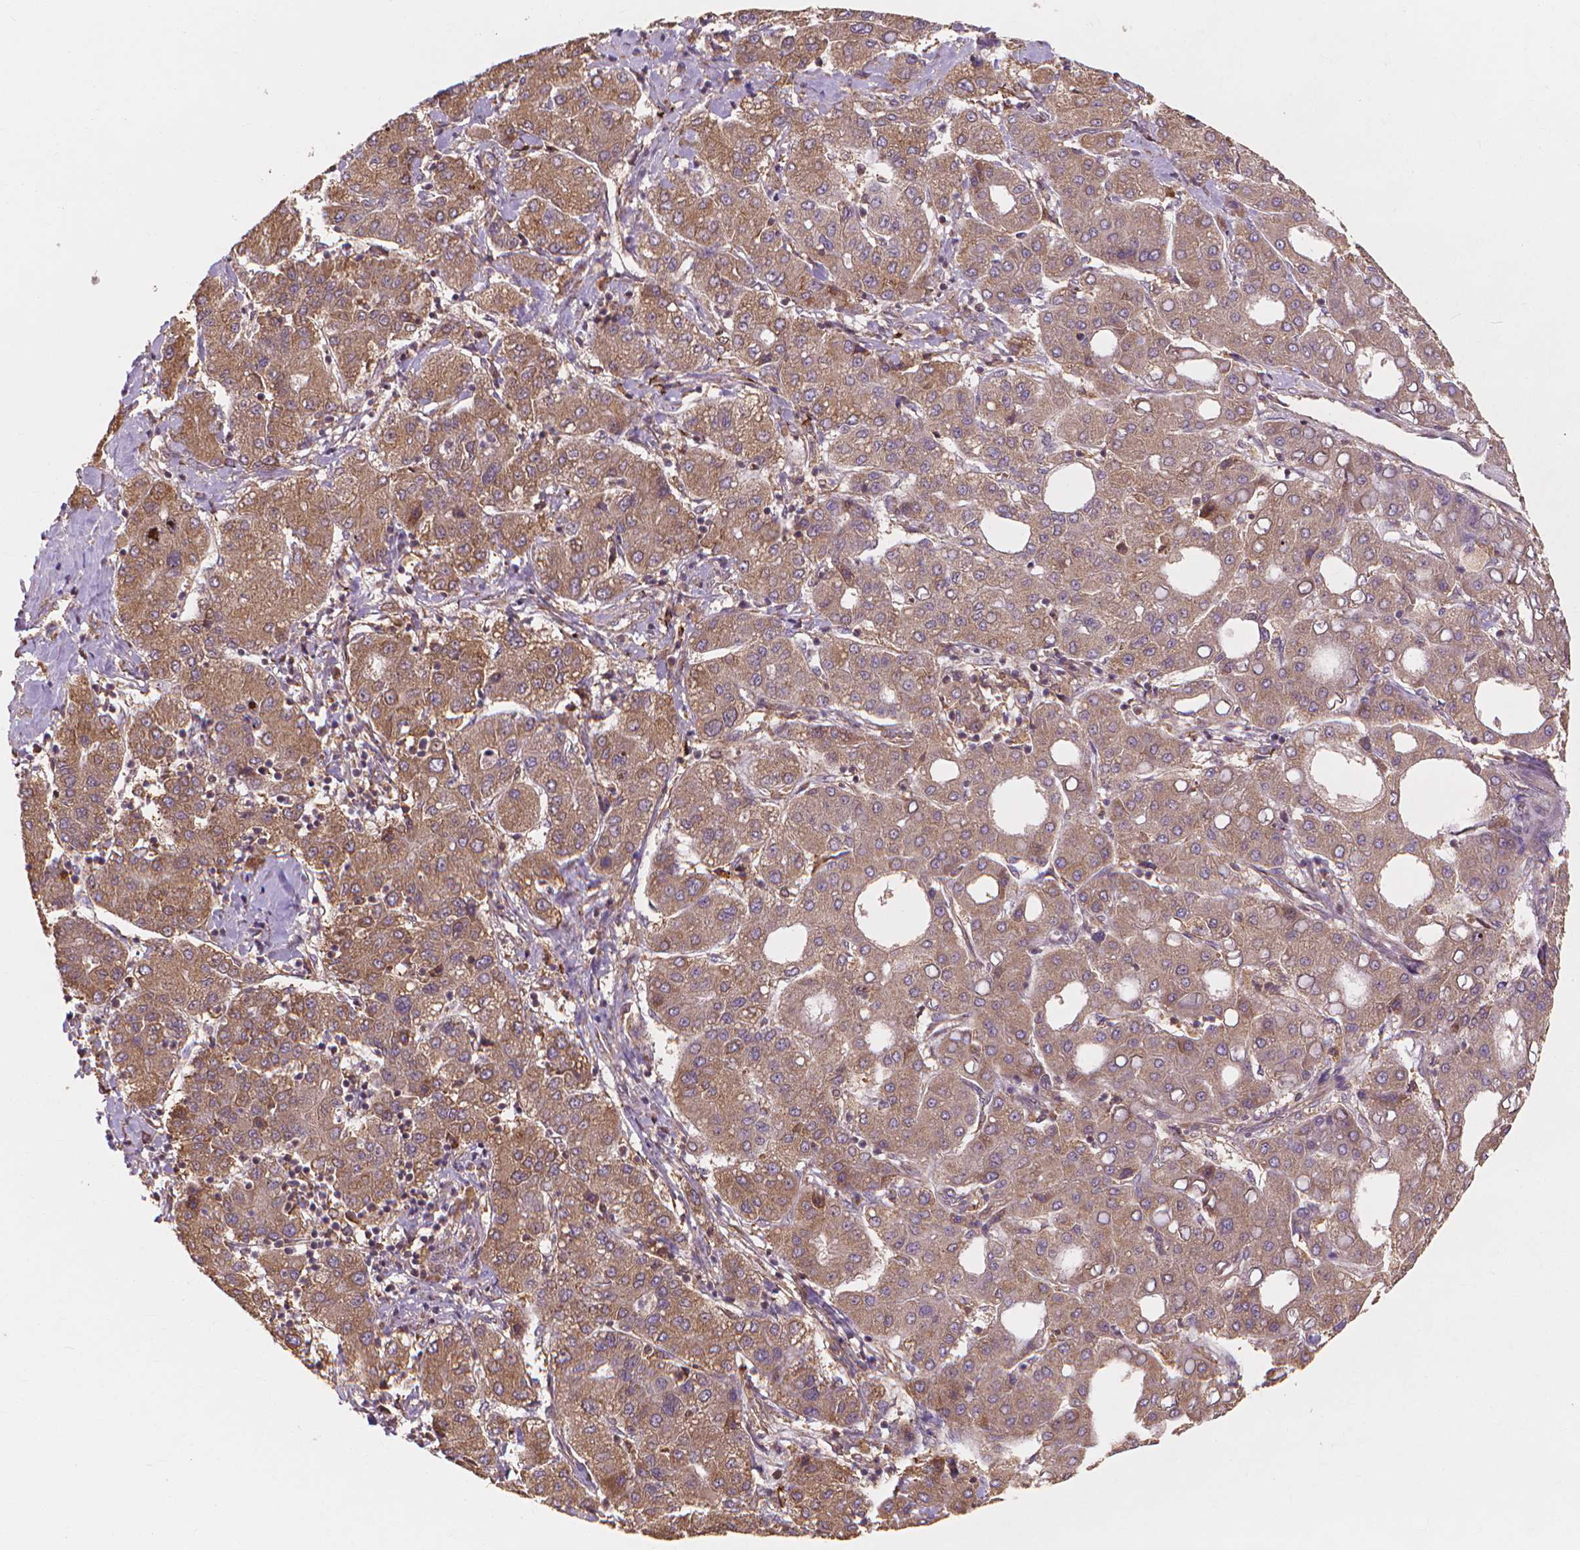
{"staining": {"intensity": "moderate", "quantity": ">75%", "location": "cytoplasmic/membranous"}, "tissue": "liver cancer", "cell_type": "Tumor cells", "image_type": "cancer", "snomed": [{"axis": "morphology", "description": "Carcinoma, Hepatocellular, NOS"}, {"axis": "topography", "description": "Liver"}], "caption": "IHC photomicrograph of neoplastic tissue: human liver cancer stained using immunohistochemistry (IHC) exhibits medium levels of moderate protein expression localized specifically in the cytoplasmic/membranous of tumor cells, appearing as a cytoplasmic/membranous brown color.", "gene": "TAB2", "patient": {"sex": "male", "age": 65}}